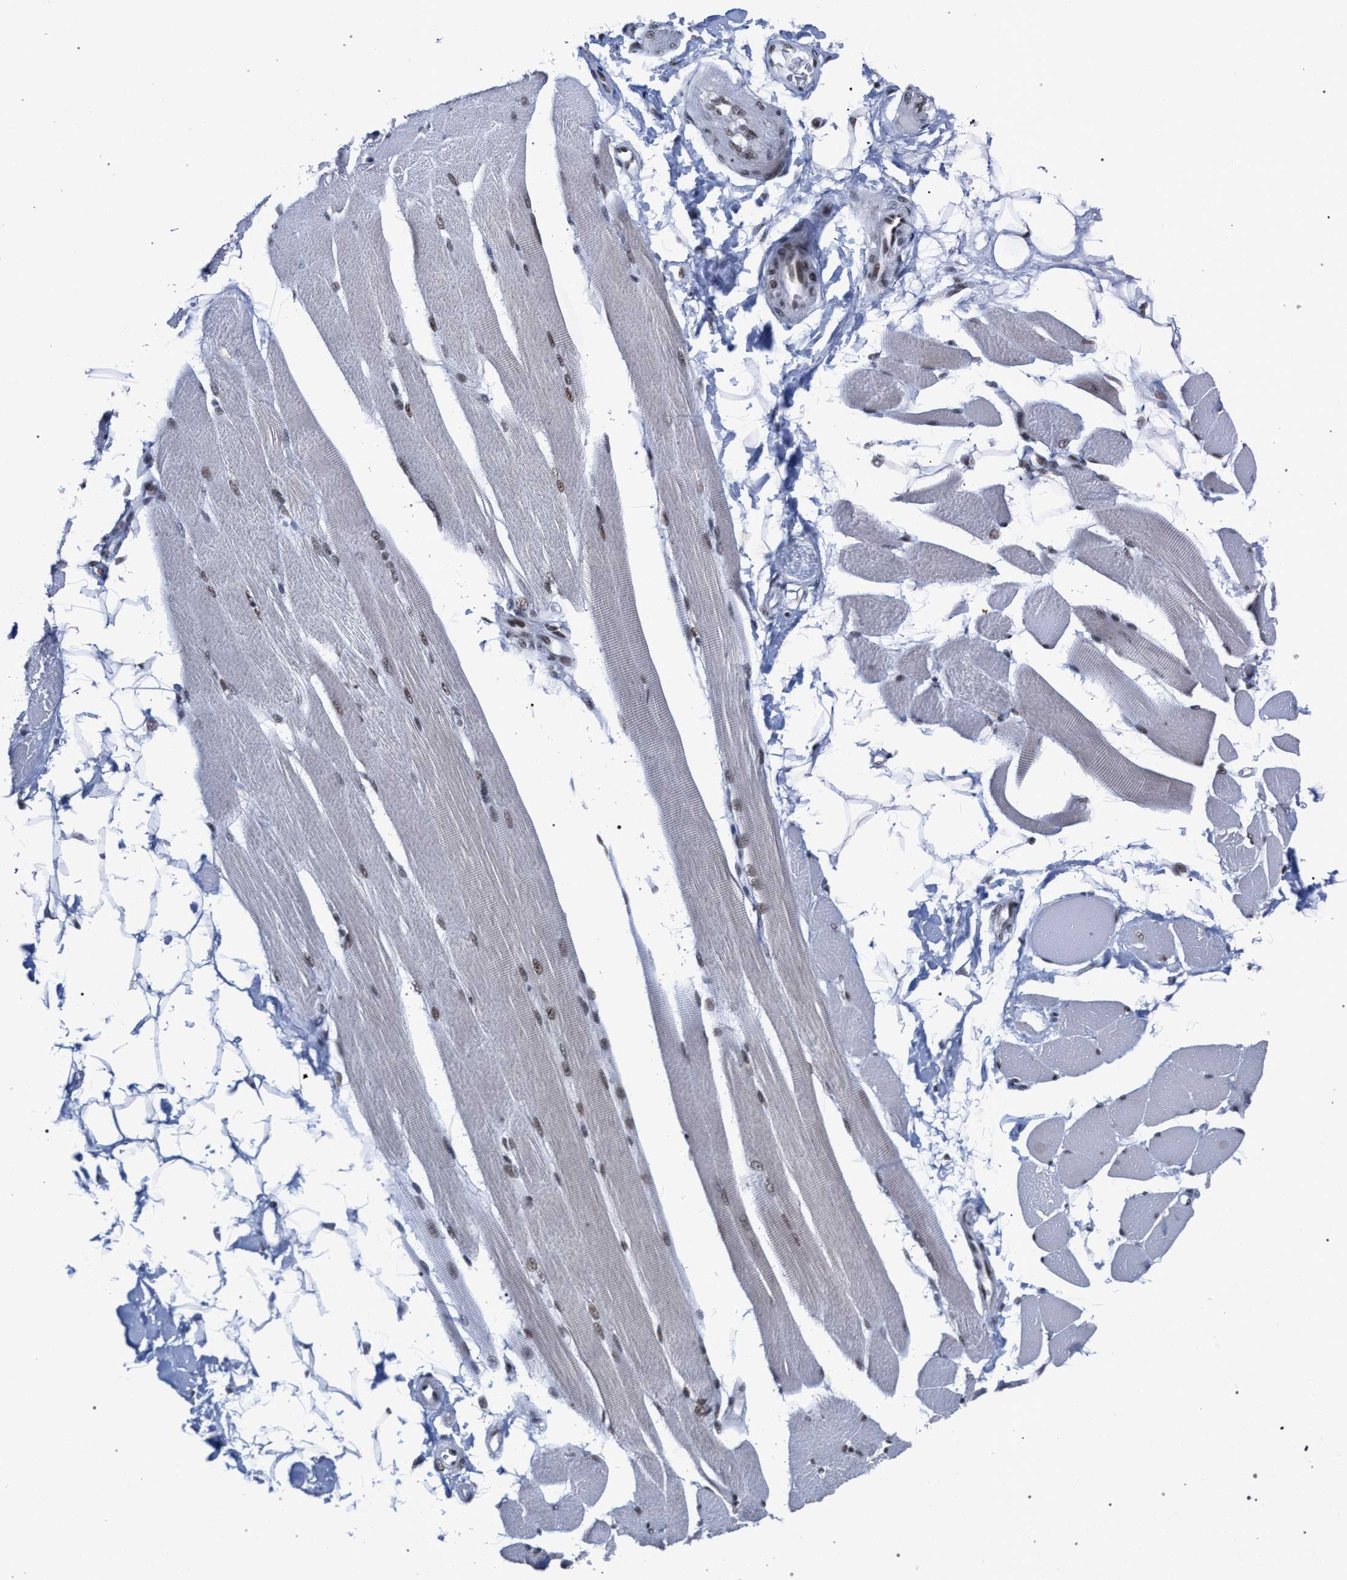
{"staining": {"intensity": "moderate", "quantity": "25%-75%", "location": "cytoplasmic/membranous,nuclear"}, "tissue": "skeletal muscle", "cell_type": "Myocytes", "image_type": "normal", "snomed": [{"axis": "morphology", "description": "Normal tissue, NOS"}, {"axis": "topography", "description": "Skeletal muscle"}, {"axis": "topography", "description": "Peripheral nerve tissue"}], "caption": "Moderate cytoplasmic/membranous,nuclear positivity is seen in about 25%-75% of myocytes in unremarkable skeletal muscle. The protein of interest is shown in brown color, while the nuclei are stained blue.", "gene": "SCAF4", "patient": {"sex": "female", "age": 84}}